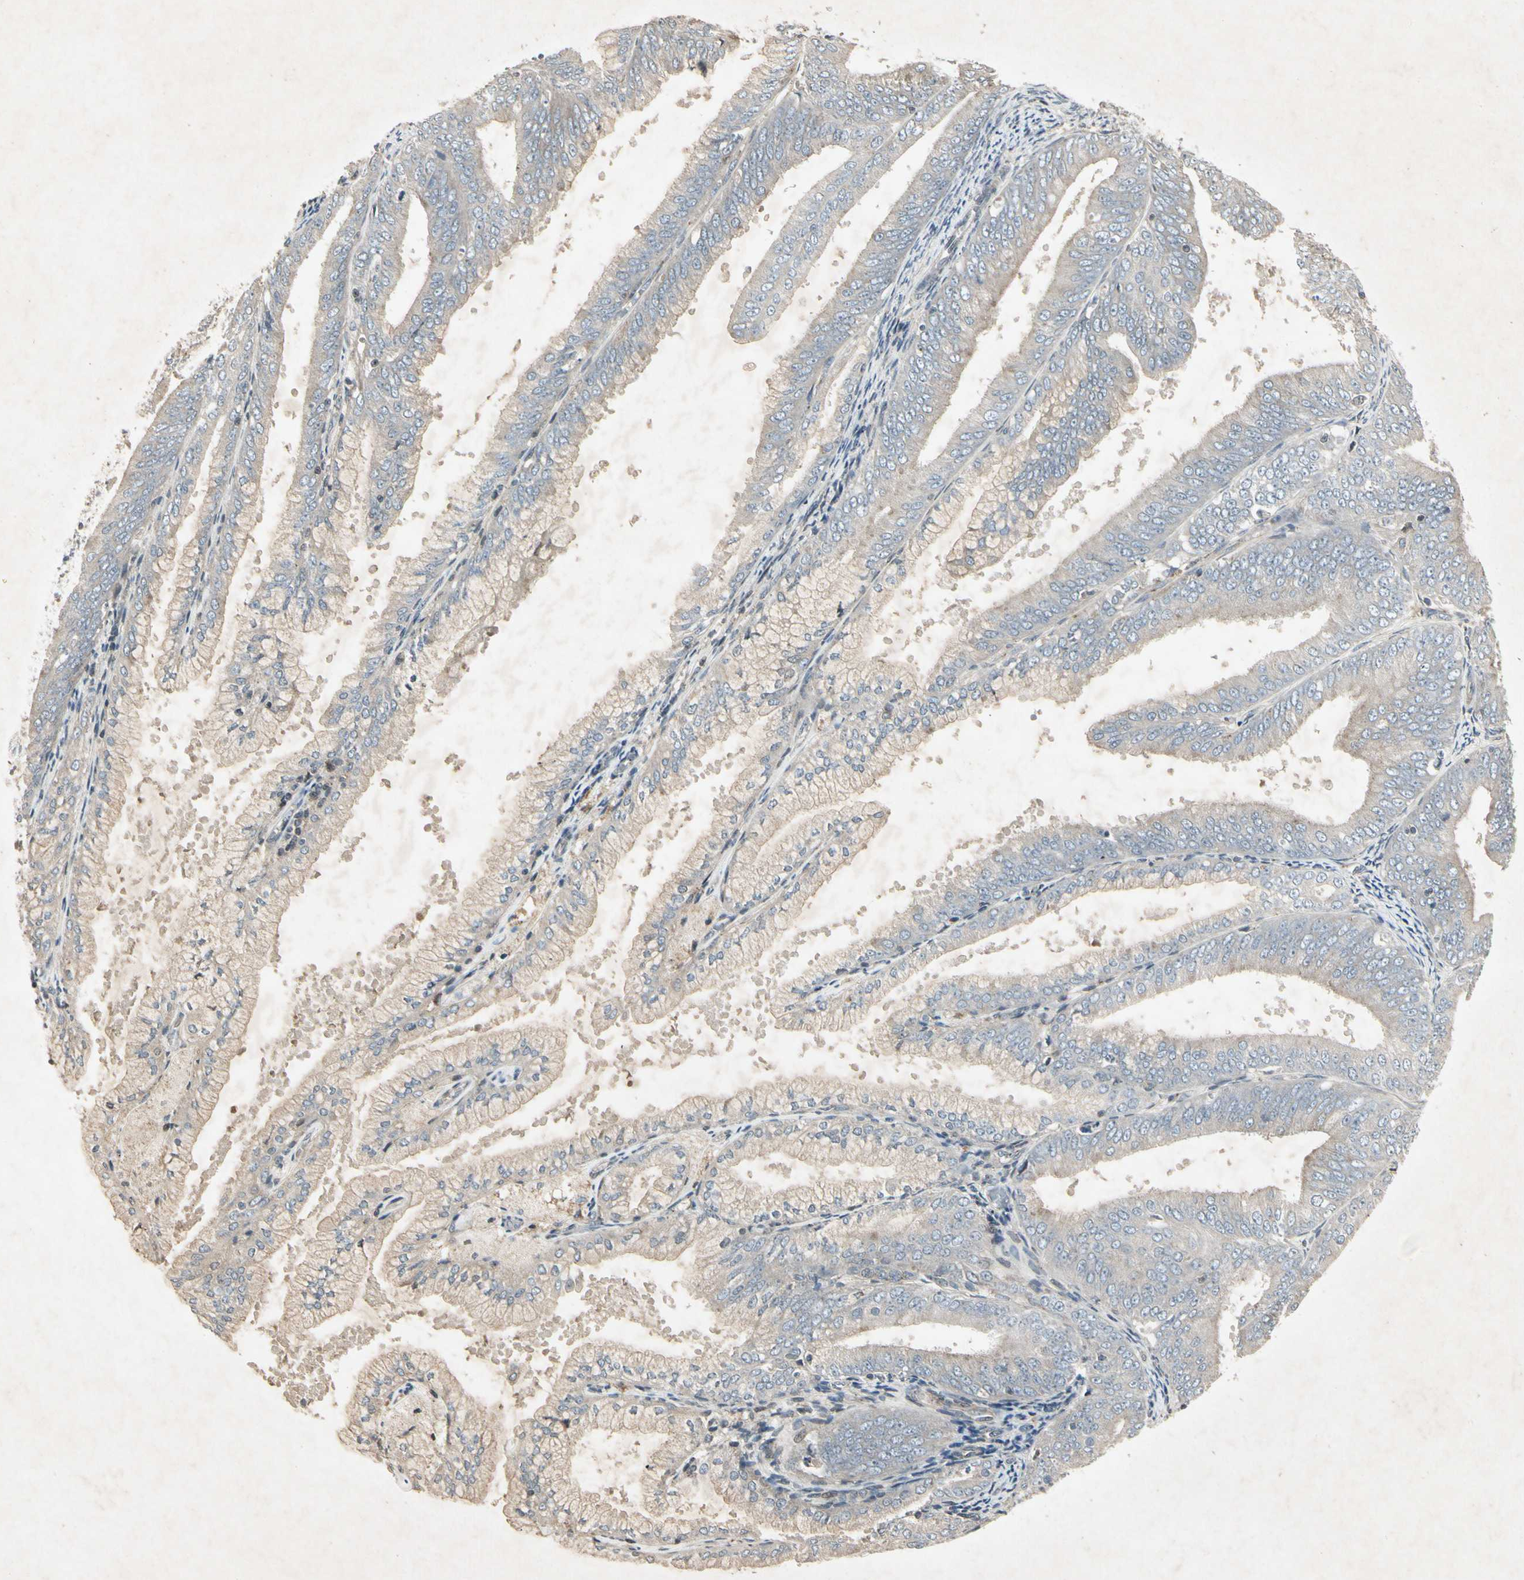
{"staining": {"intensity": "negative", "quantity": "none", "location": "none"}, "tissue": "endometrial cancer", "cell_type": "Tumor cells", "image_type": "cancer", "snomed": [{"axis": "morphology", "description": "Adenocarcinoma, NOS"}, {"axis": "topography", "description": "Endometrium"}], "caption": "Immunohistochemistry micrograph of human endometrial adenocarcinoma stained for a protein (brown), which displays no expression in tumor cells. (DAB (3,3'-diaminobenzidine) IHC with hematoxylin counter stain).", "gene": "TEK", "patient": {"sex": "female", "age": 63}}